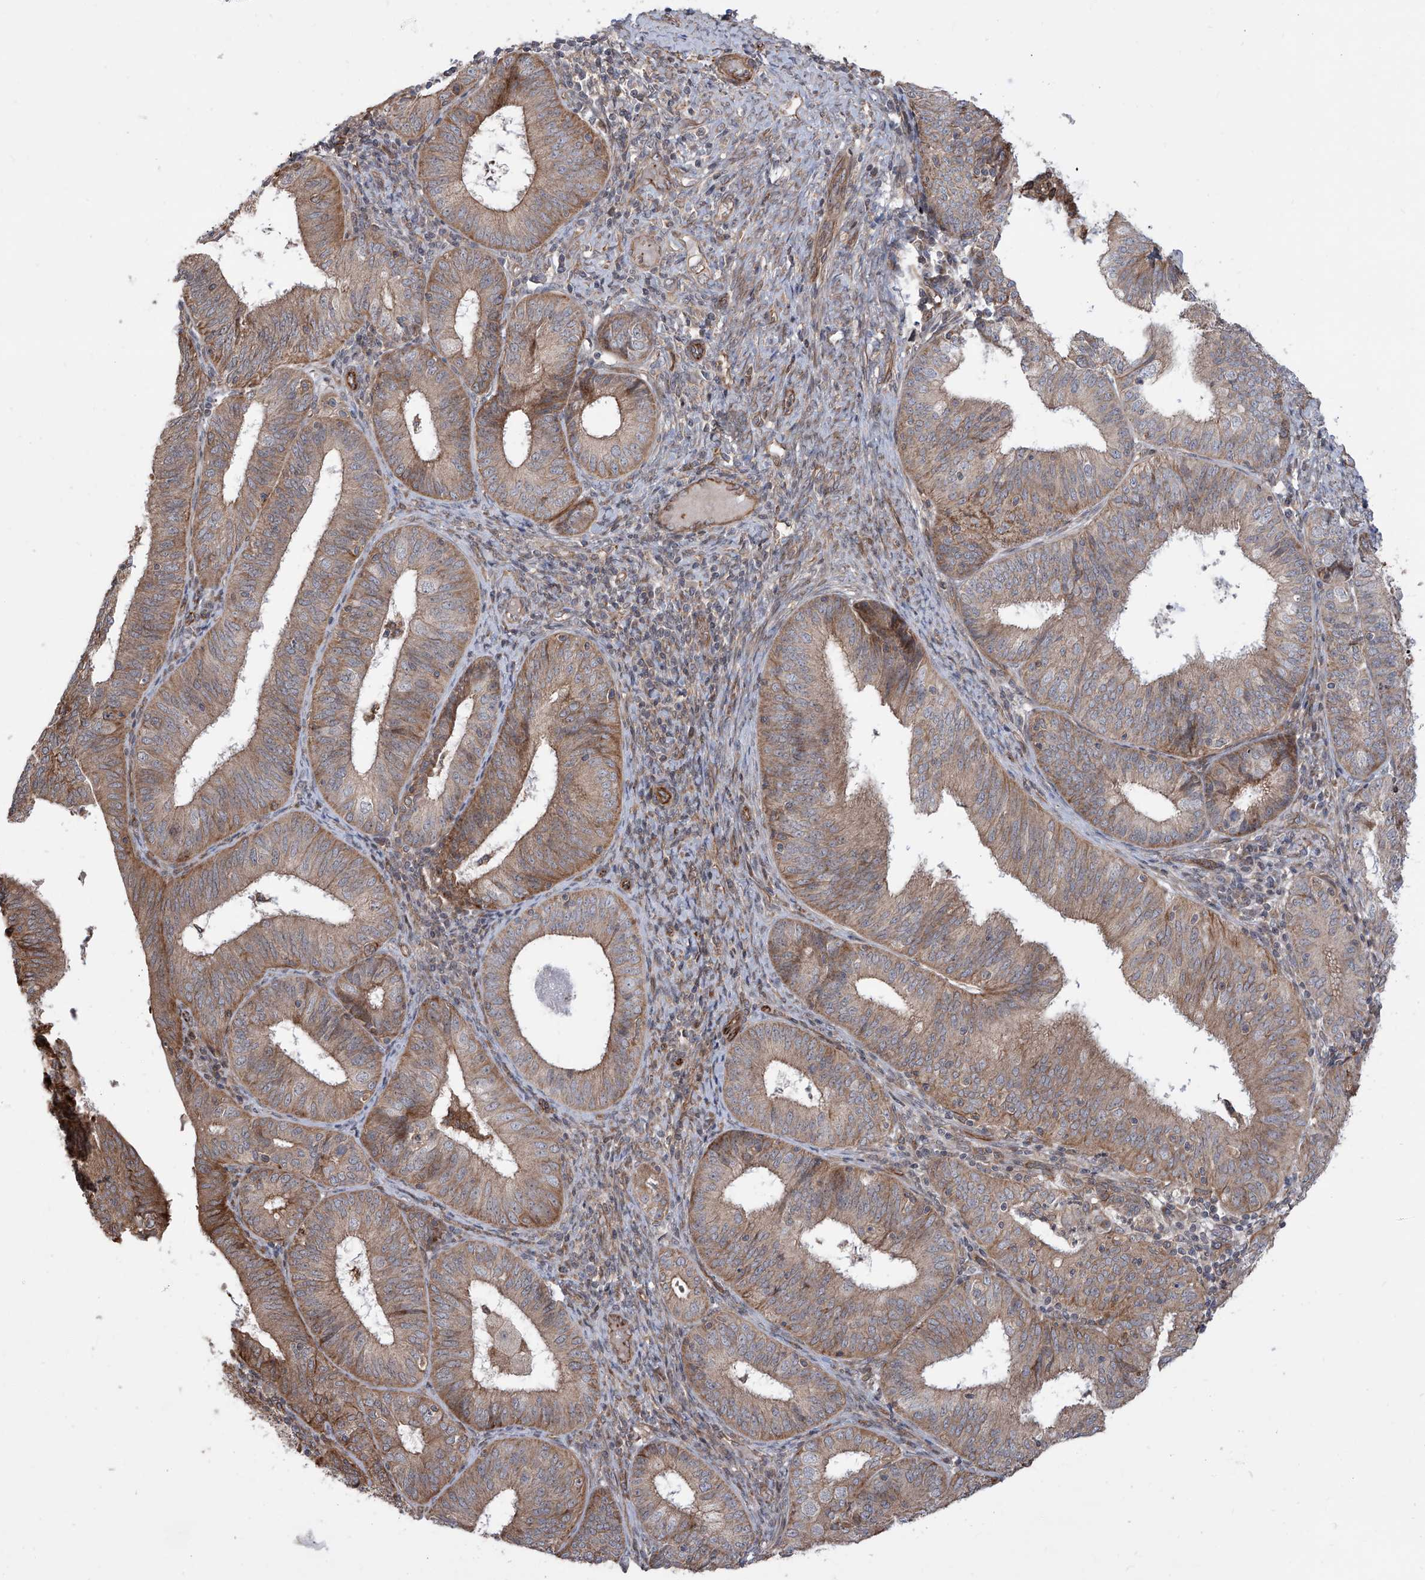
{"staining": {"intensity": "moderate", "quantity": ">75%", "location": "cytoplasmic/membranous"}, "tissue": "endometrial cancer", "cell_type": "Tumor cells", "image_type": "cancer", "snomed": [{"axis": "morphology", "description": "Adenocarcinoma, NOS"}, {"axis": "topography", "description": "Endometrium"}], "caption": "Protein positivity by immunohistochemistry (IHC) demonstrates moderate cytoplasmic/membranous staining in approximately >75% of tumor cells in endometrial cancer.", "gene": "APAF1", "patient": {"sex": "female", "age": 51}}